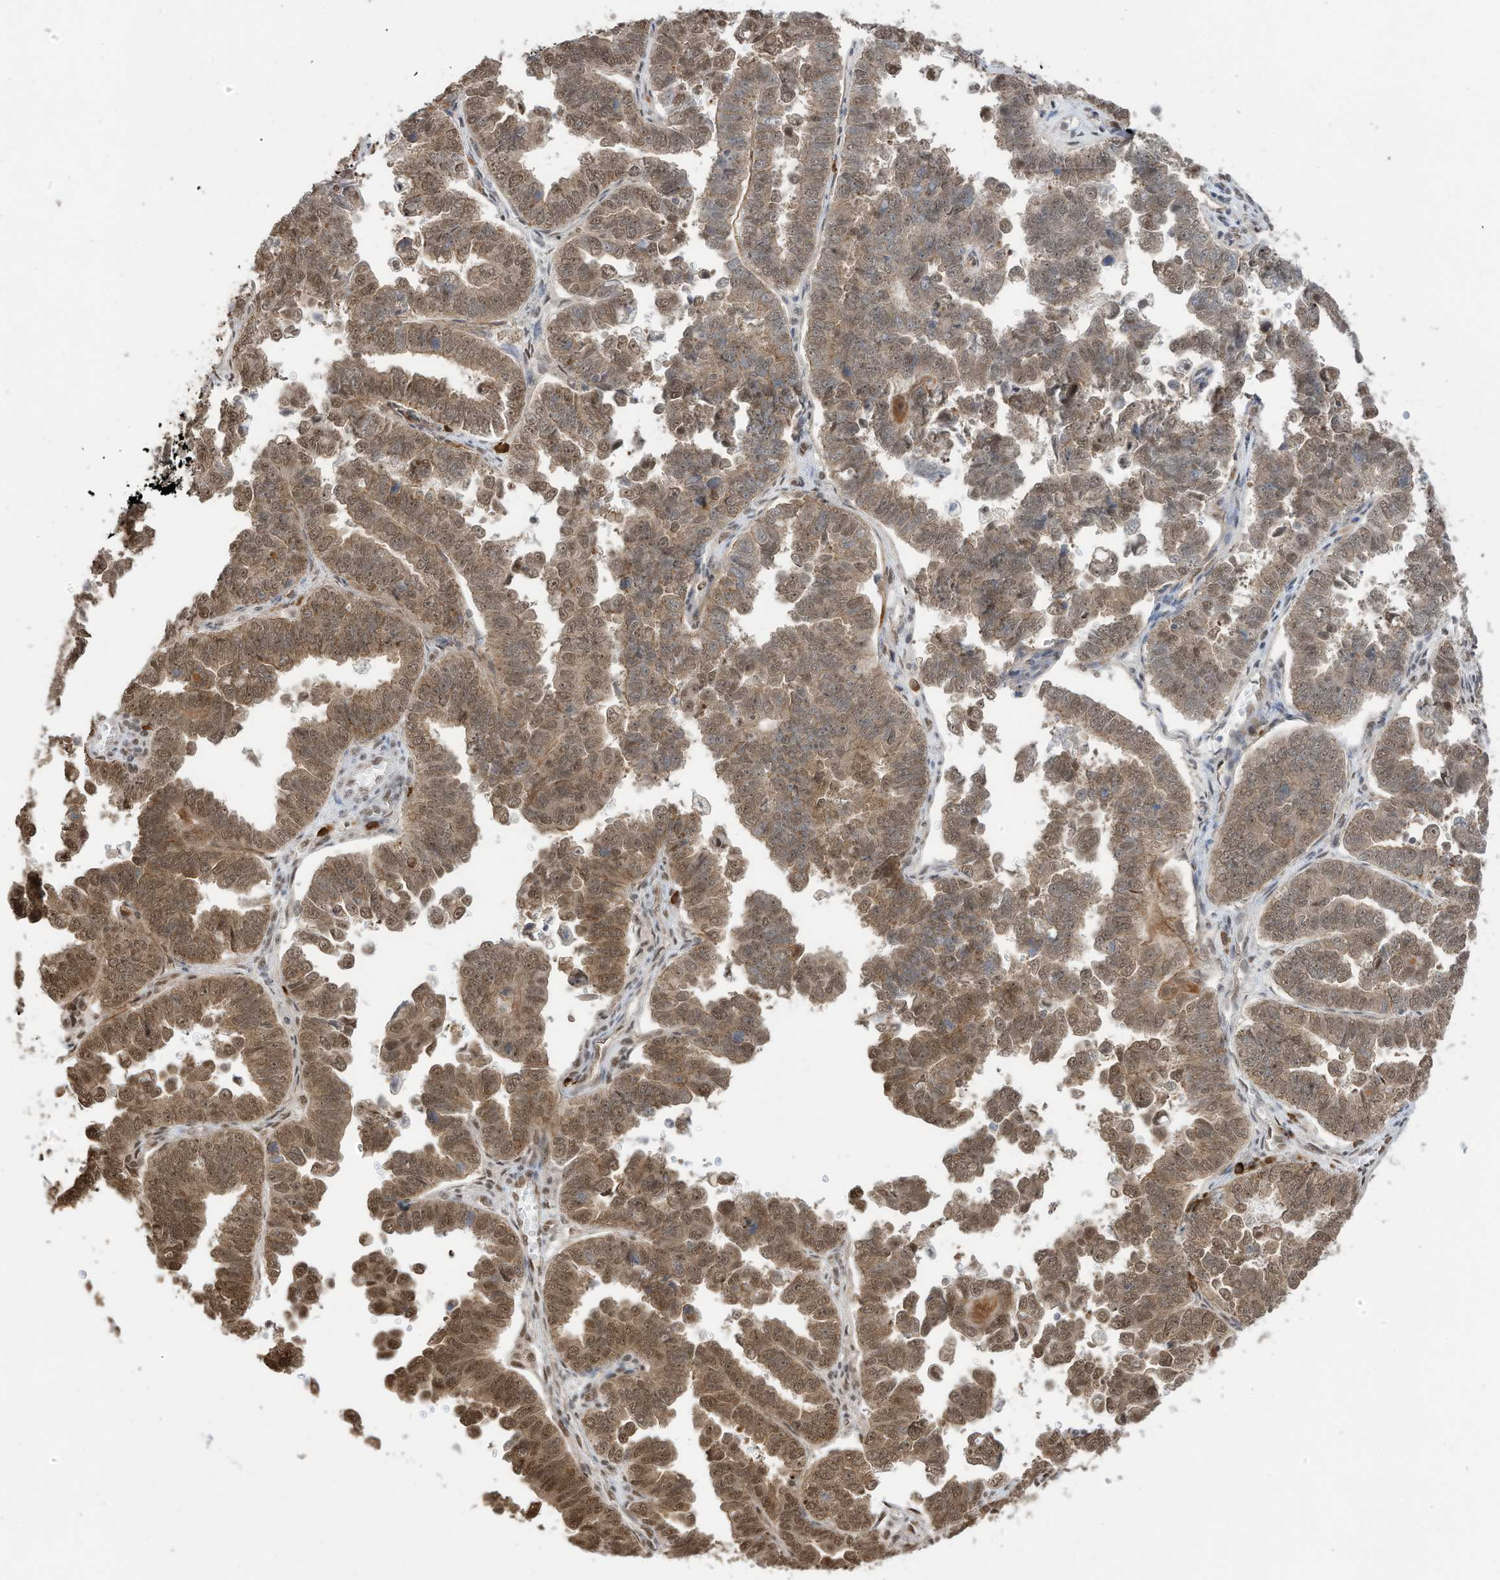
{"staining": {"intensity": "moderate", "quantity": ">75%", "location": "cytoplasmic/membranous,nuclear"}, "tissue": "endometrial cancer", "cell_type": "Tumor cells", "image_type": "cancer", "snomed": [{"axis": "morphology", "description": "Adenocarcinoma, NOS"}, {"axis": "topography", "description": "Endometrium"}], "caption": "The micrograph demonstrates immunohistochemical staining of endometrial cancer. There is moderate cytoplasmic/membranous and nuclear positivity is present in about >75% of tumor cells.", "gene": "ZNF195", "patient": {"sex": "female", "age": 75}}